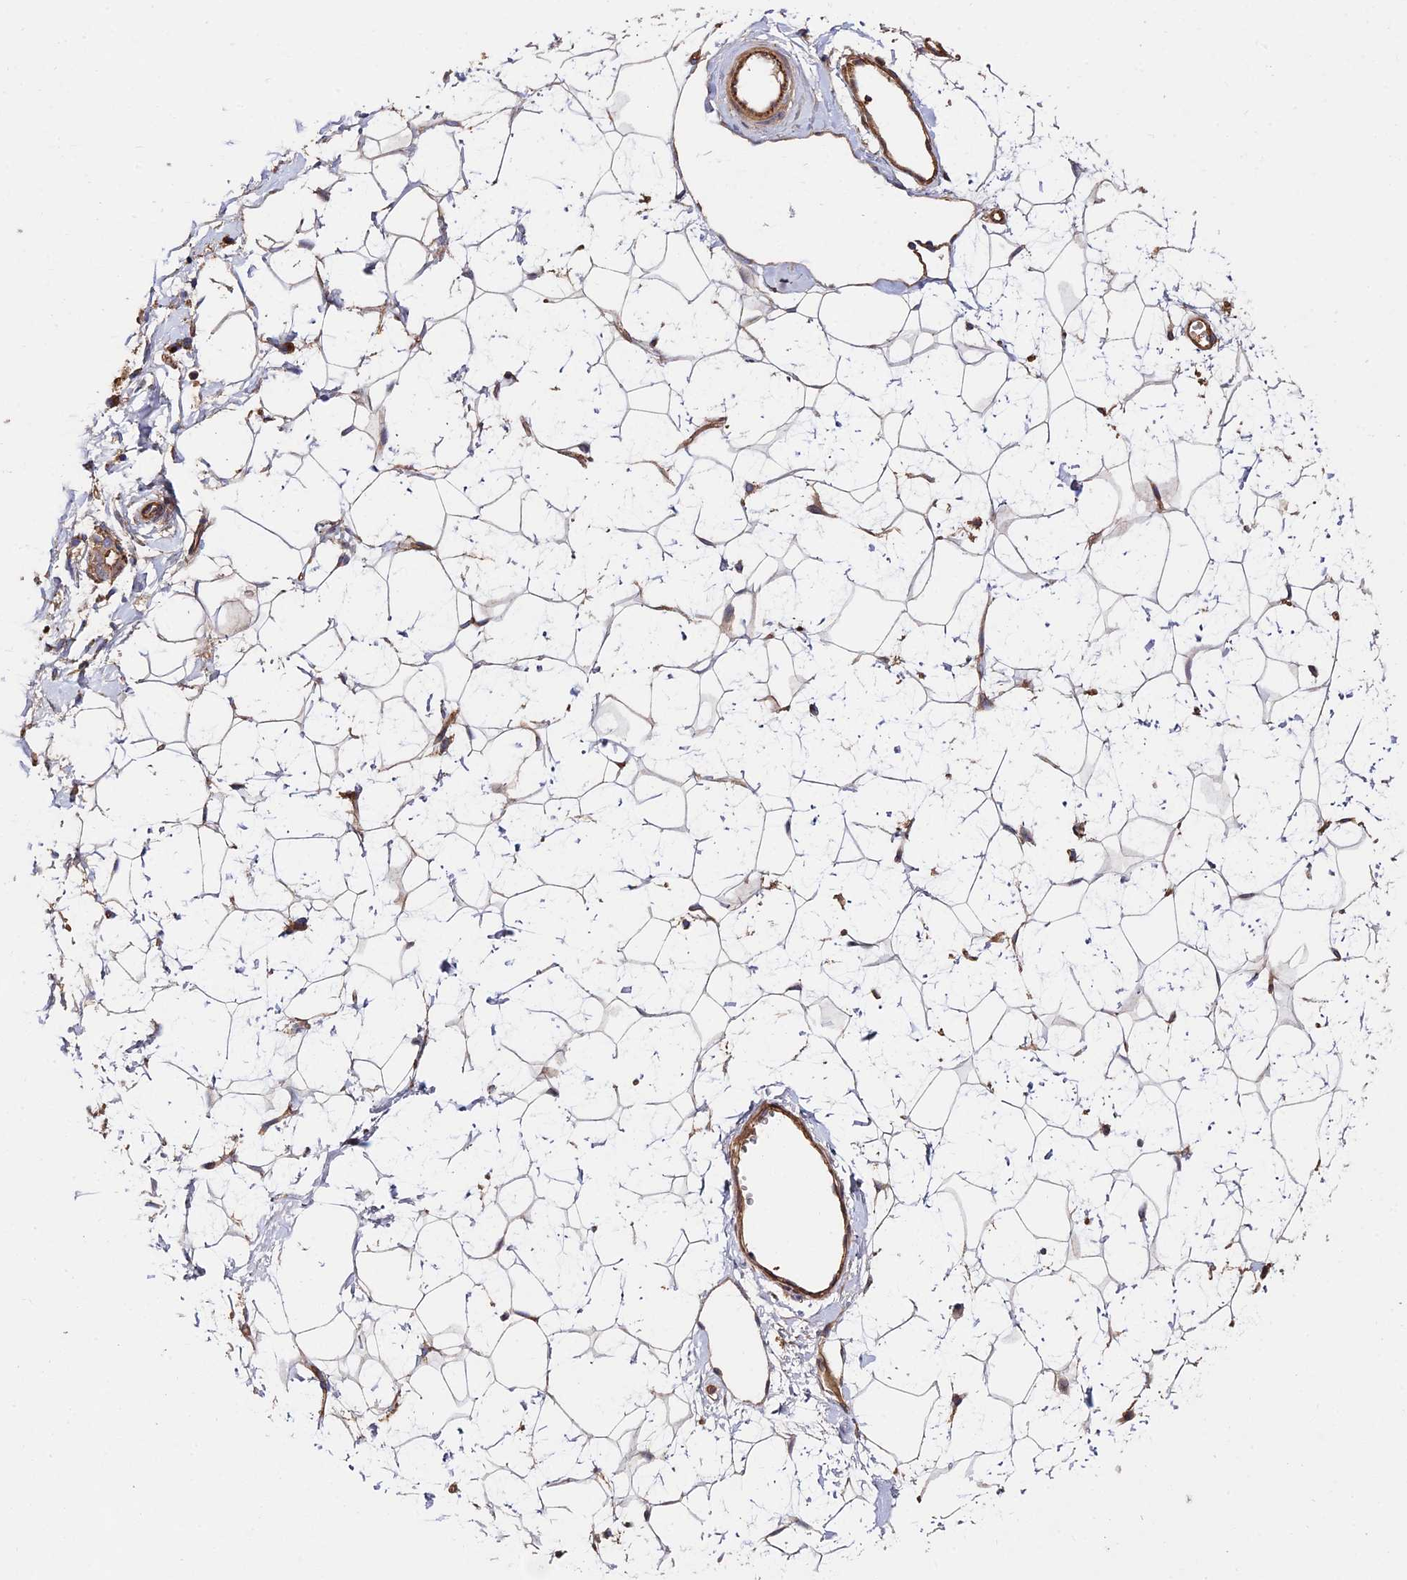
{"staining": {"intensity": "weak", "quantity": ">75%", "location": "cytoplasmic/membranous"}, "tissue": "breast", "cell_type": "Adipocytes", "image_type": "normal", "snomed": [{"axis": "morphology", "description": "Normal tissue, NOS"}, {"axis": "morphology", "description": "Adenoma, NOS"}, {"axis": "topography", "description": "Breast"}], "caption": "This is a photomicrograph of immunohistochemistry staining of unremarkable breast, which shows weak expression in the cytoplasmic/membranous of adipocytes.", "gene": "EXT1", "patient": {"sex": "female", "age": 23}}